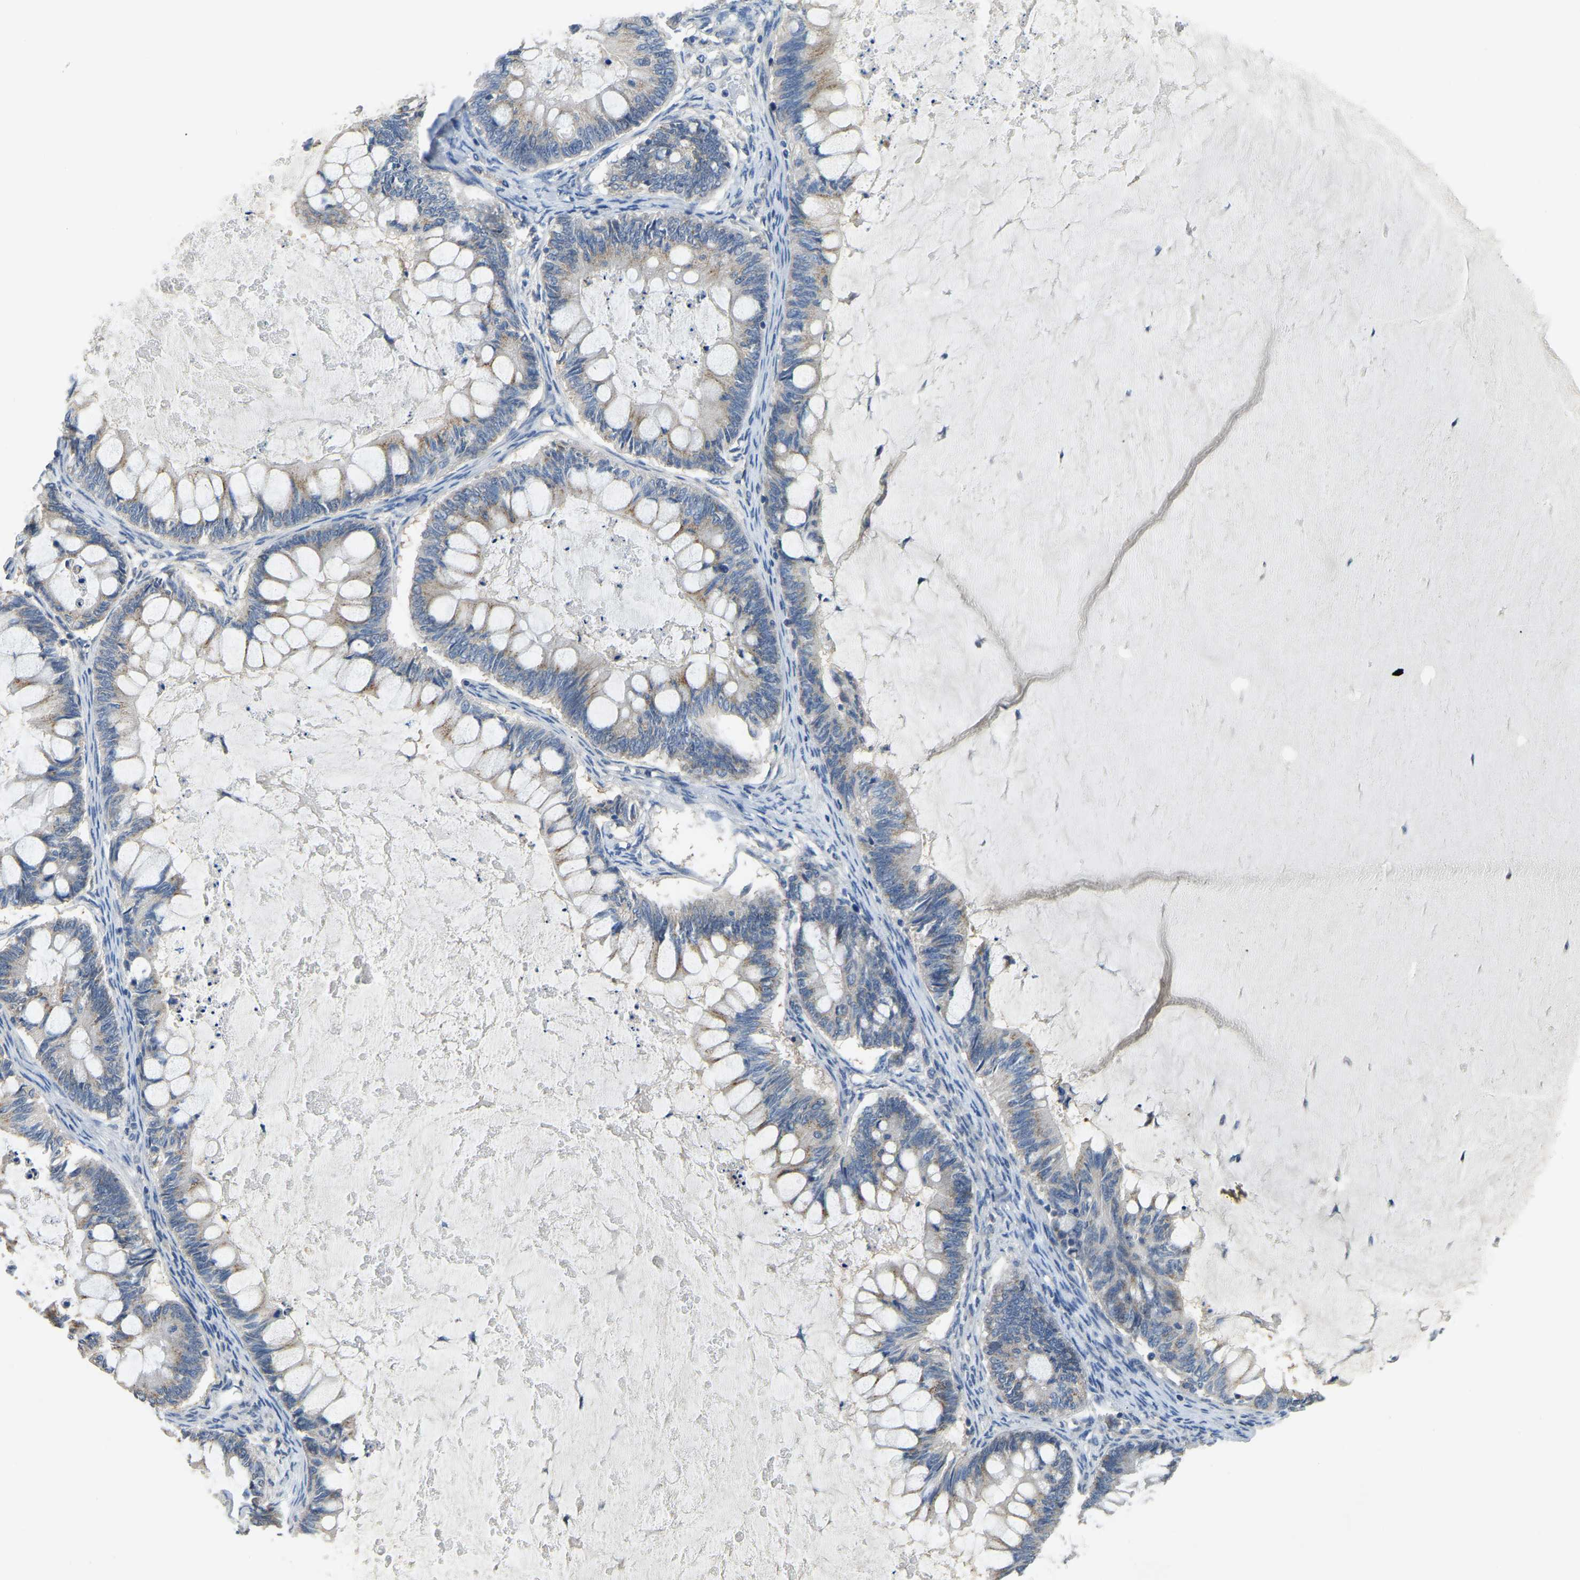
{"staining": {"intensity": "weak", "quantity": "<25%", "location": "cytoplasmic/membranous"}, "tissue": "ovarian cancer", "cell_type": "Tumor cells", "image_type": "cancer", "snomed": [{"axis": "morphology", "description": "Cystadenocarcinoma, mucinous, NOS"}, {"axis": "topography", "description": "Ovary"}], "caption": "Protein analysis of ovarian cancer (mucinous cystadenocarcinoma) shows no significant staining in tumor cells. The staining was performed using DAB (3,3'-diaminobenzidine) to visualize the protein expression in brown, while the nuclei were stained in blue with hematoxylin (Magnification: 20x).", "gene": "HIGD2B", "patient": {"sex": "female", "age": 61}}